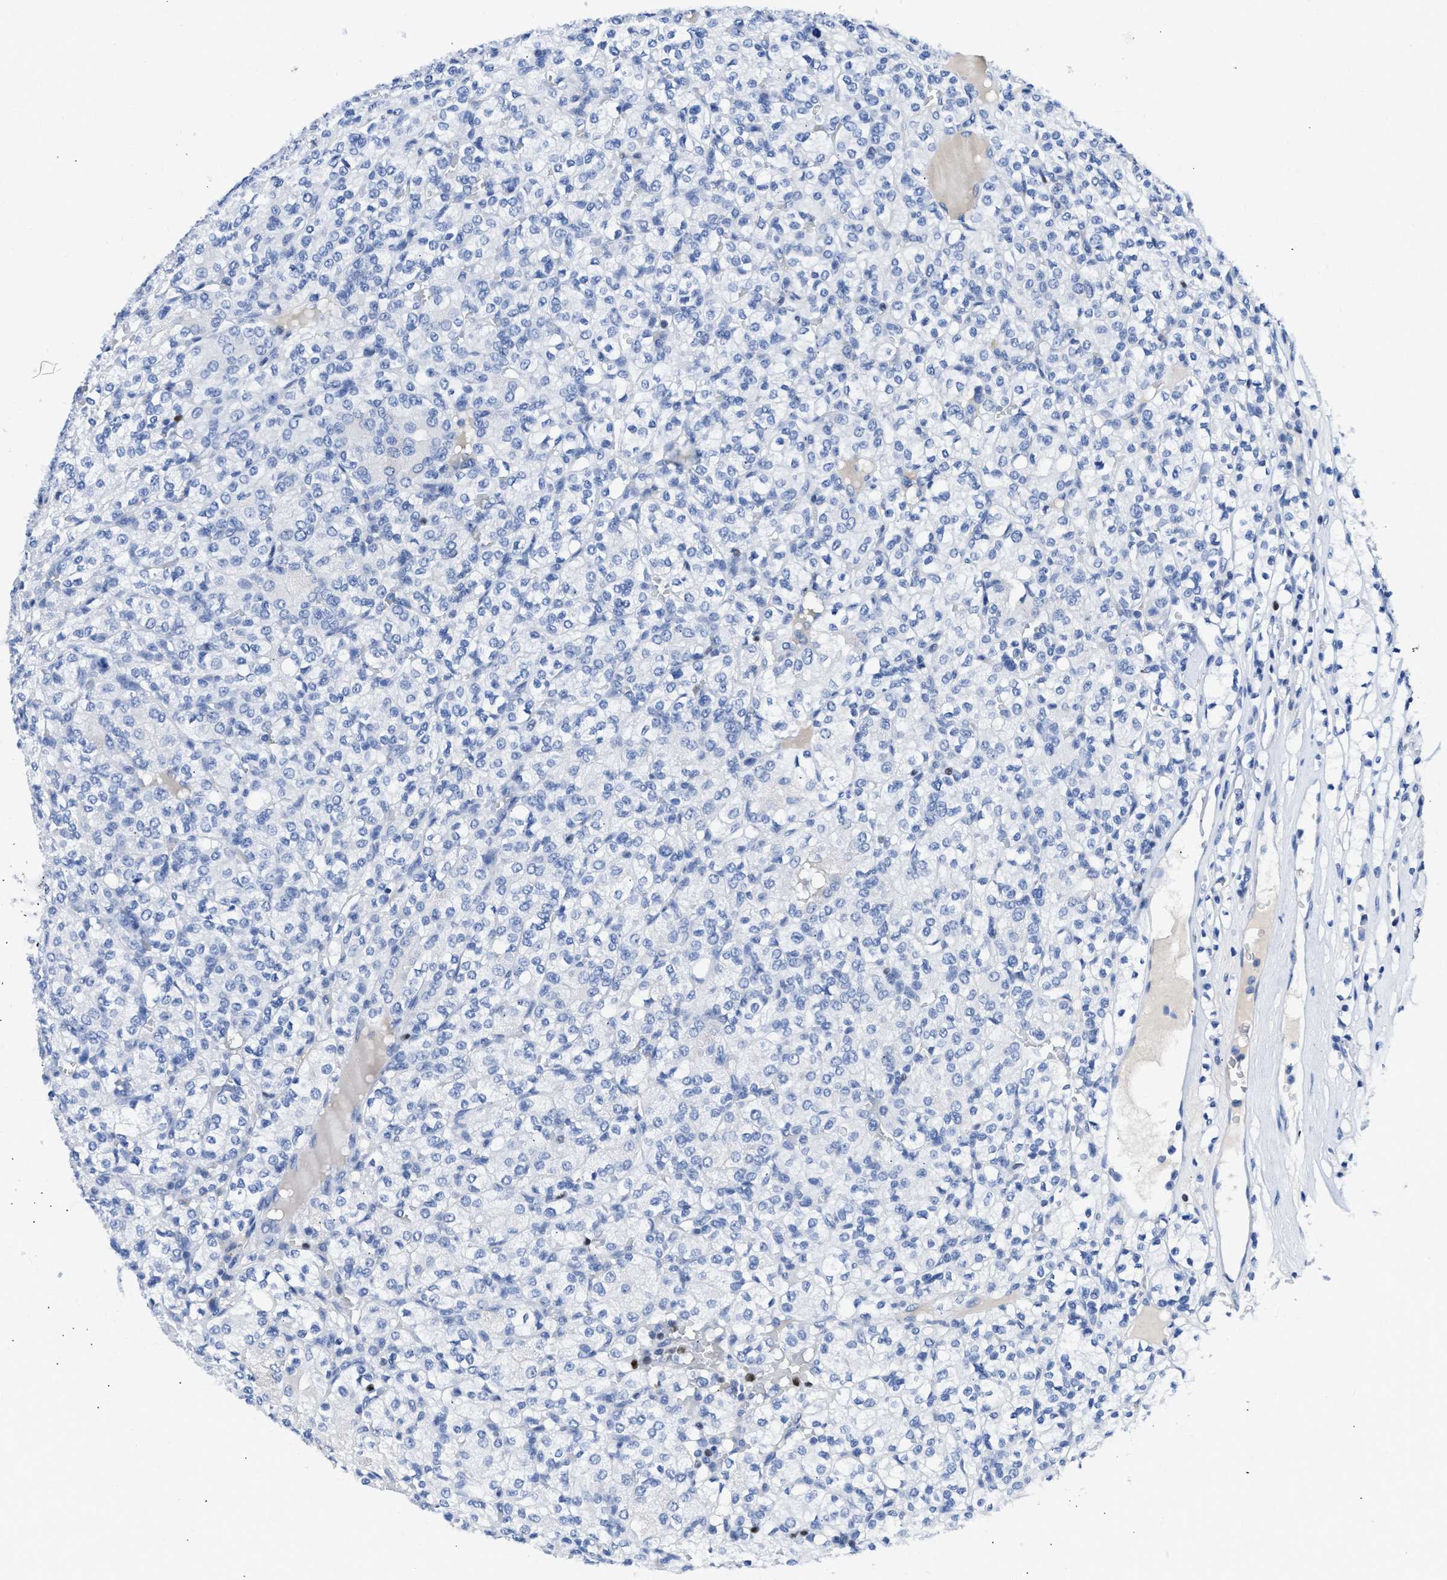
{"staining": {"intensity": "negative", "quantity": "none", "location": "none"}, "tissue": "renal cancer", "cell_type": "Tumor cells", "image_type": "cancer", "snomed": [{"axis": "morphology", "description": "Adenocarcinoma, NOS"}, {"axis": "topography", "description": "Kidney"}], "caption": "Immunohistochemistry (IHC) histopathology image of human renal adenocarcinoma stained for a protein (brown), which exhibits no expression in tumor cells. (DAB (3,3'-diaminobenzidine) immunohistochemistry, high magnification).", "gene": "TCF7", "patient": {"sex": "male", "age": 77}}